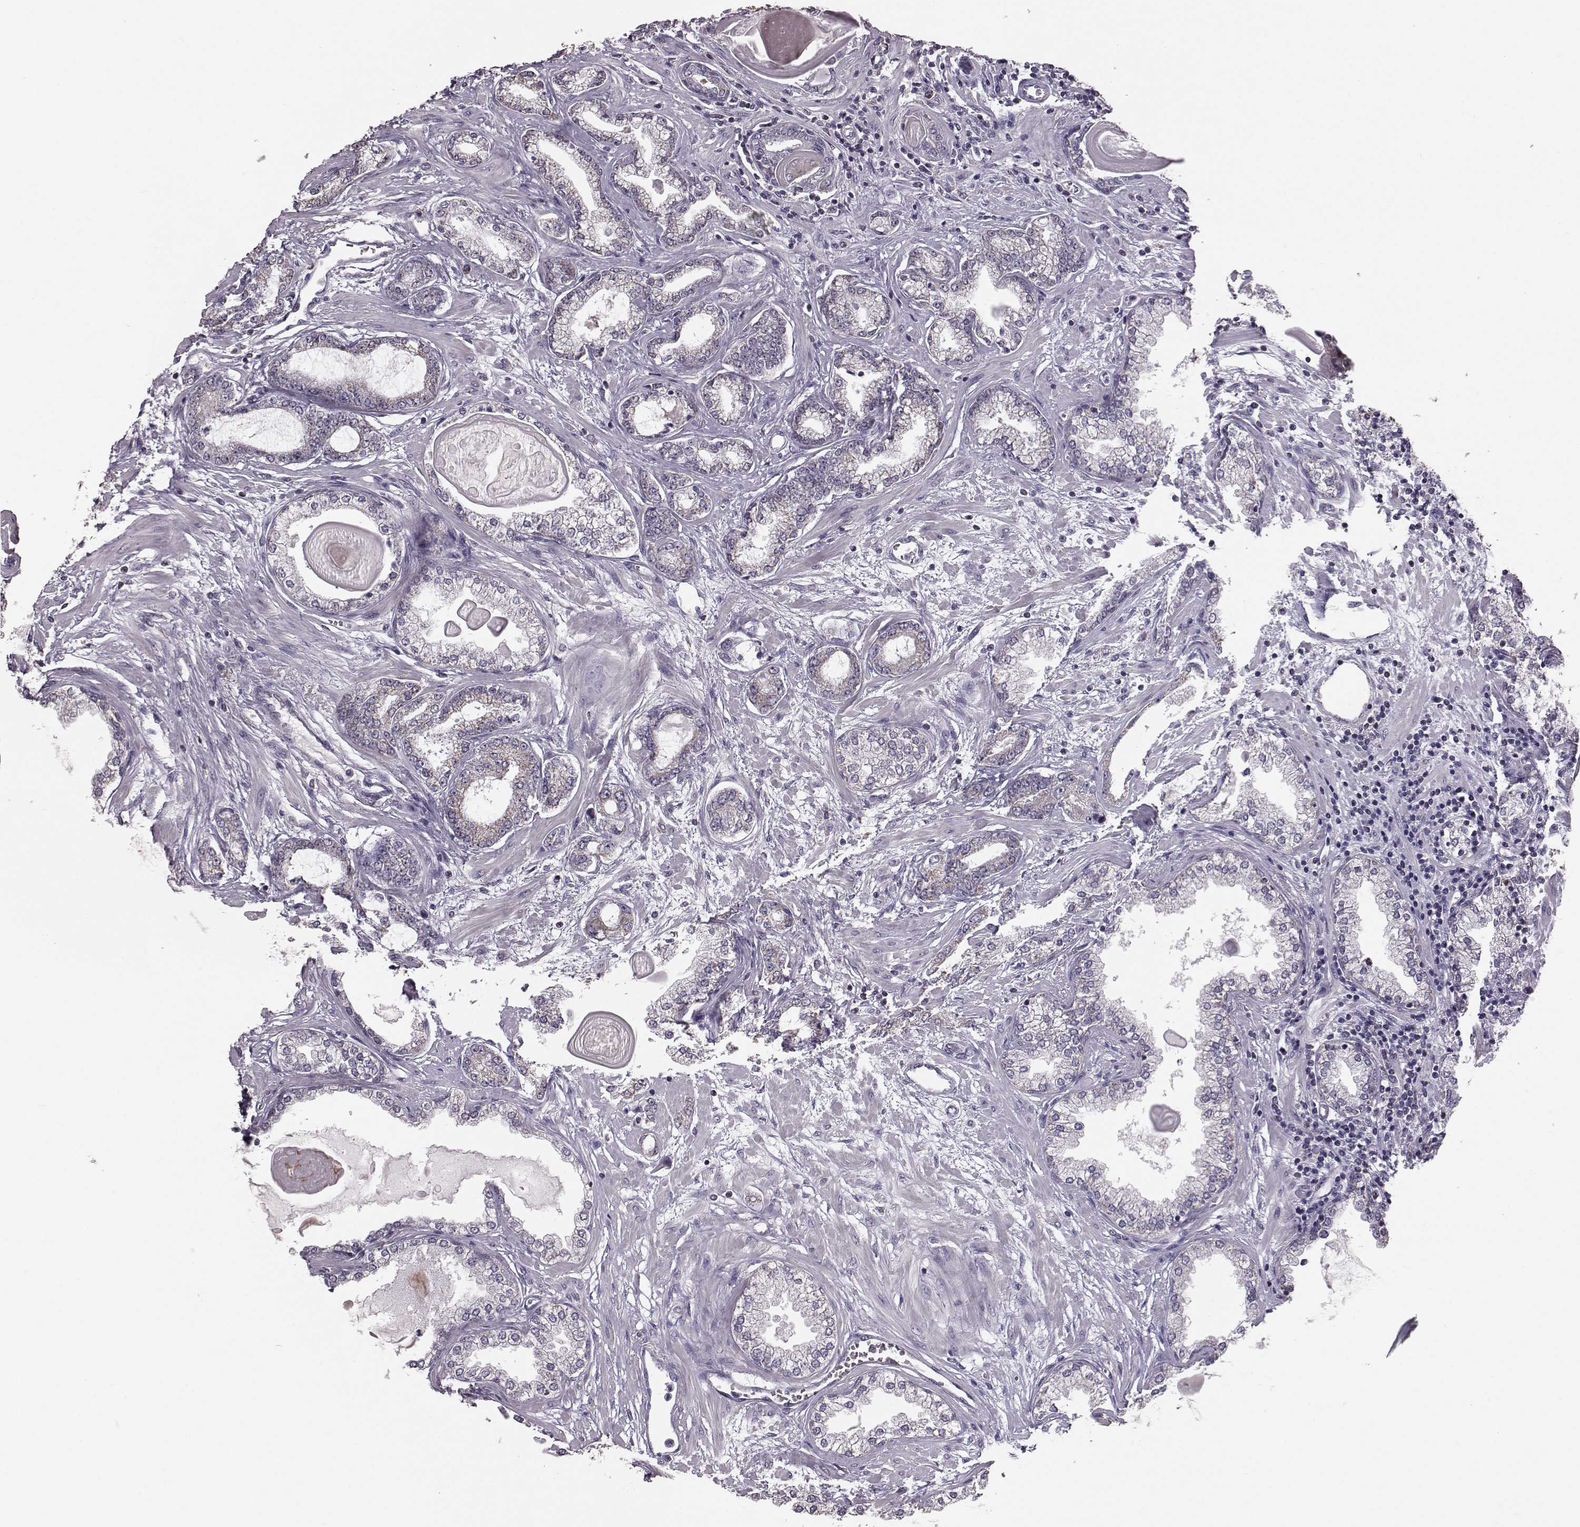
{"staining": {"intensity": "weak", "quantity": "<25%", "location": "cytoplasmic/membranous"}, "tissue": "prostate cancer", "cell_type": "Tumor cells", "image_type": "cancer", "snomed": [{"axis": "morphology", "description": "Normal tissue, NOS"}, {"axis": "morphology", "description": "Adenocarcinoma, High grade"}, {"axis": "topography", "description": "Prostate"}], "caption": "Immunohistochemistry micrograph of neoplastic tissue: human prostate cancer (high-grade adenocarcinoma) stained with DAB displays no significant protein expression in tumor cells.", "gene": "ALDH3A1", "patient": {"sex": "male", "age": 83}}